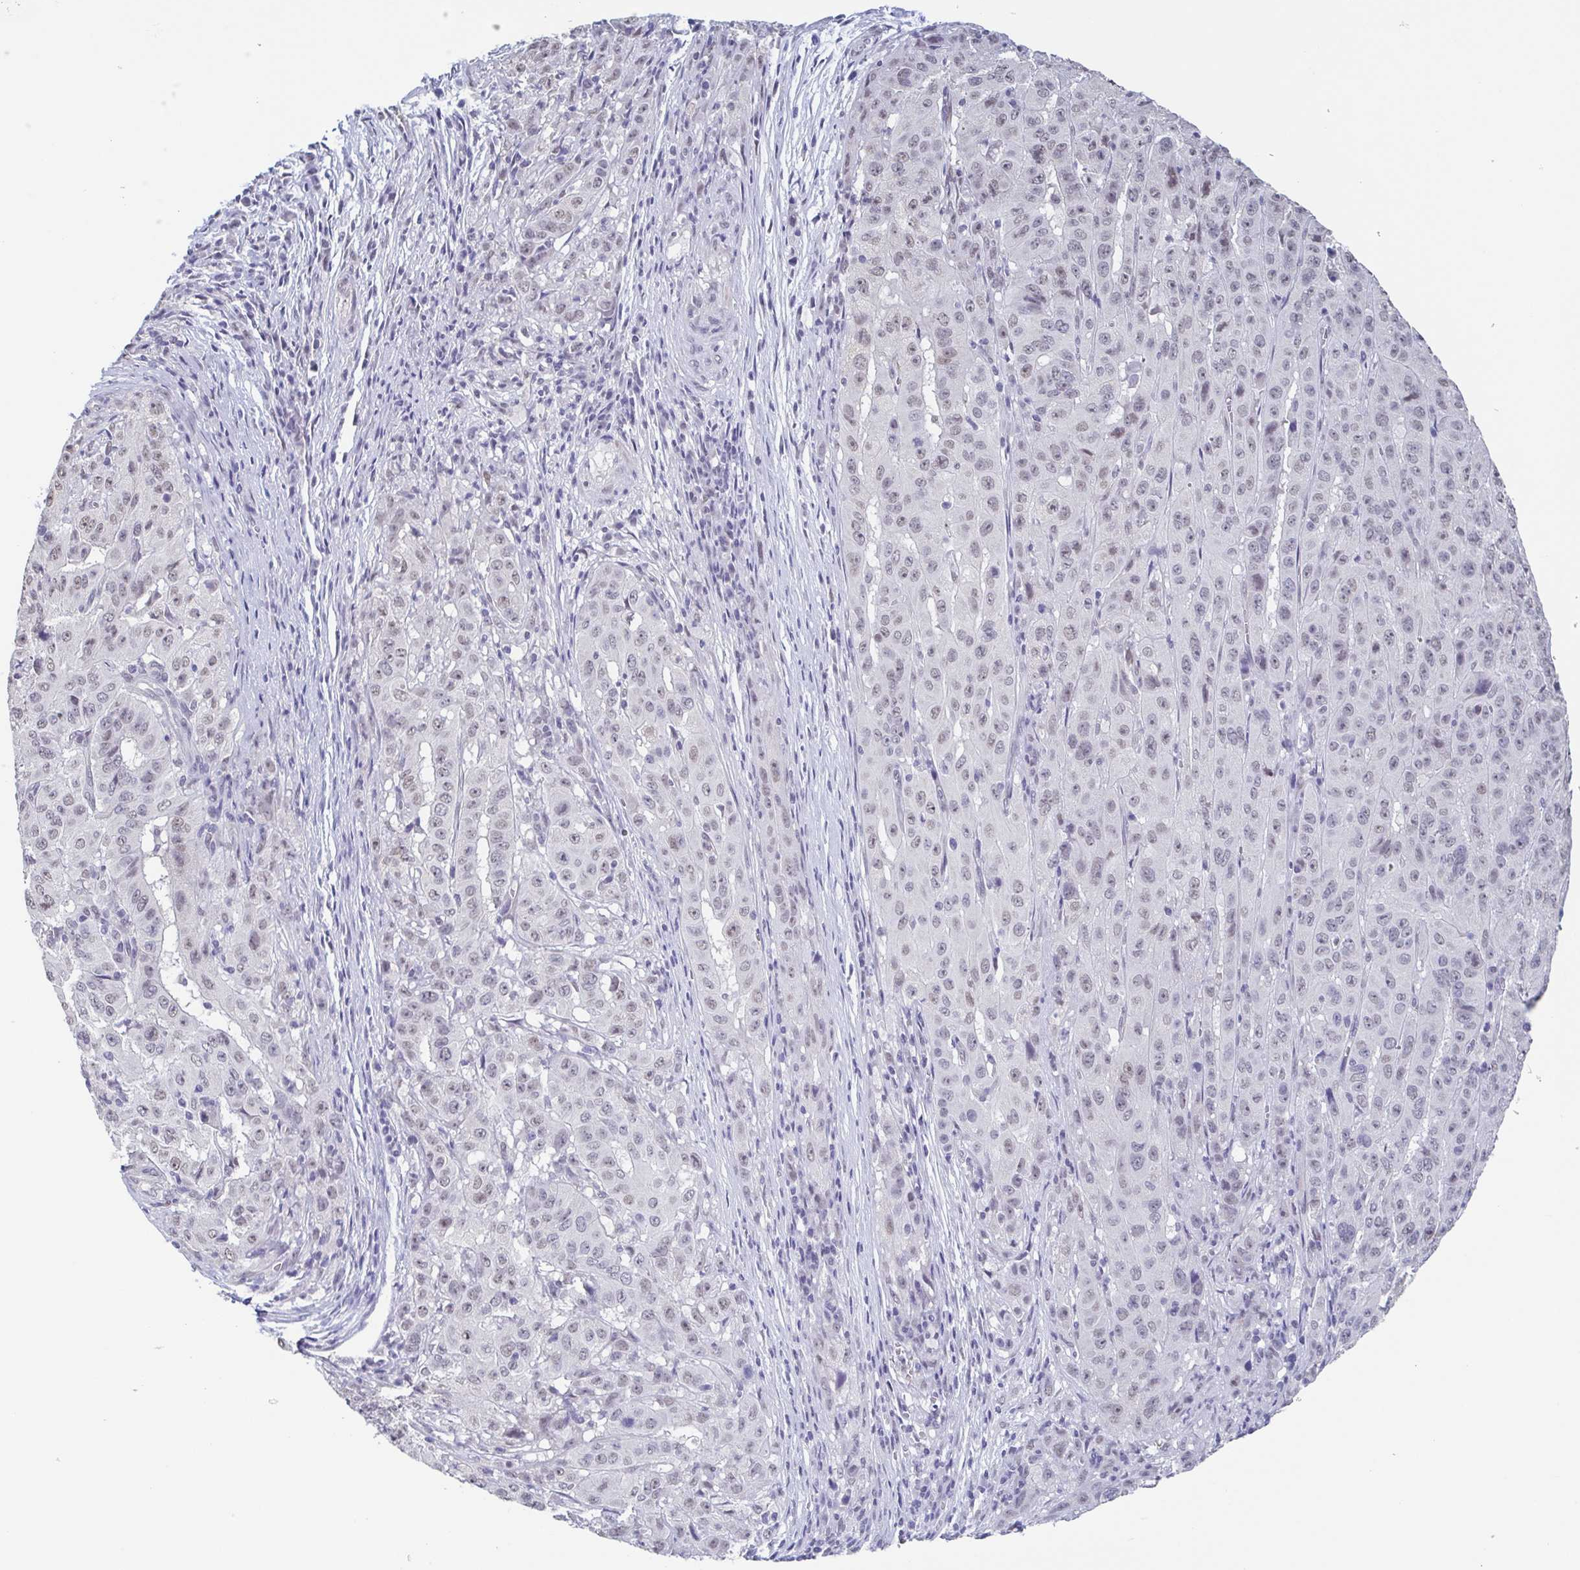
{"staining": {"intensity": "weak", "quantity": "25%-75%", "location": "nuclear"}, "tissue": "pancreatic cancer", "cell_type": "Tumor cells", "image_type": "cancer", "snomed": [{"axis": "morphology", "description": "Adenocarcinoma, NOS"}, {"axis": "topography", "description": "Pancreas"}], "caption": "Pancreatic cancer was stained to show a protein in brown. There is low levels of weak nuclear expression in about 25%-75% of tumor cells. (brown staining indicates protein expression, while blue staining denotes nuclei).", "gene": "TMEM92", "patient": {"sex": "male", "age": 63}}